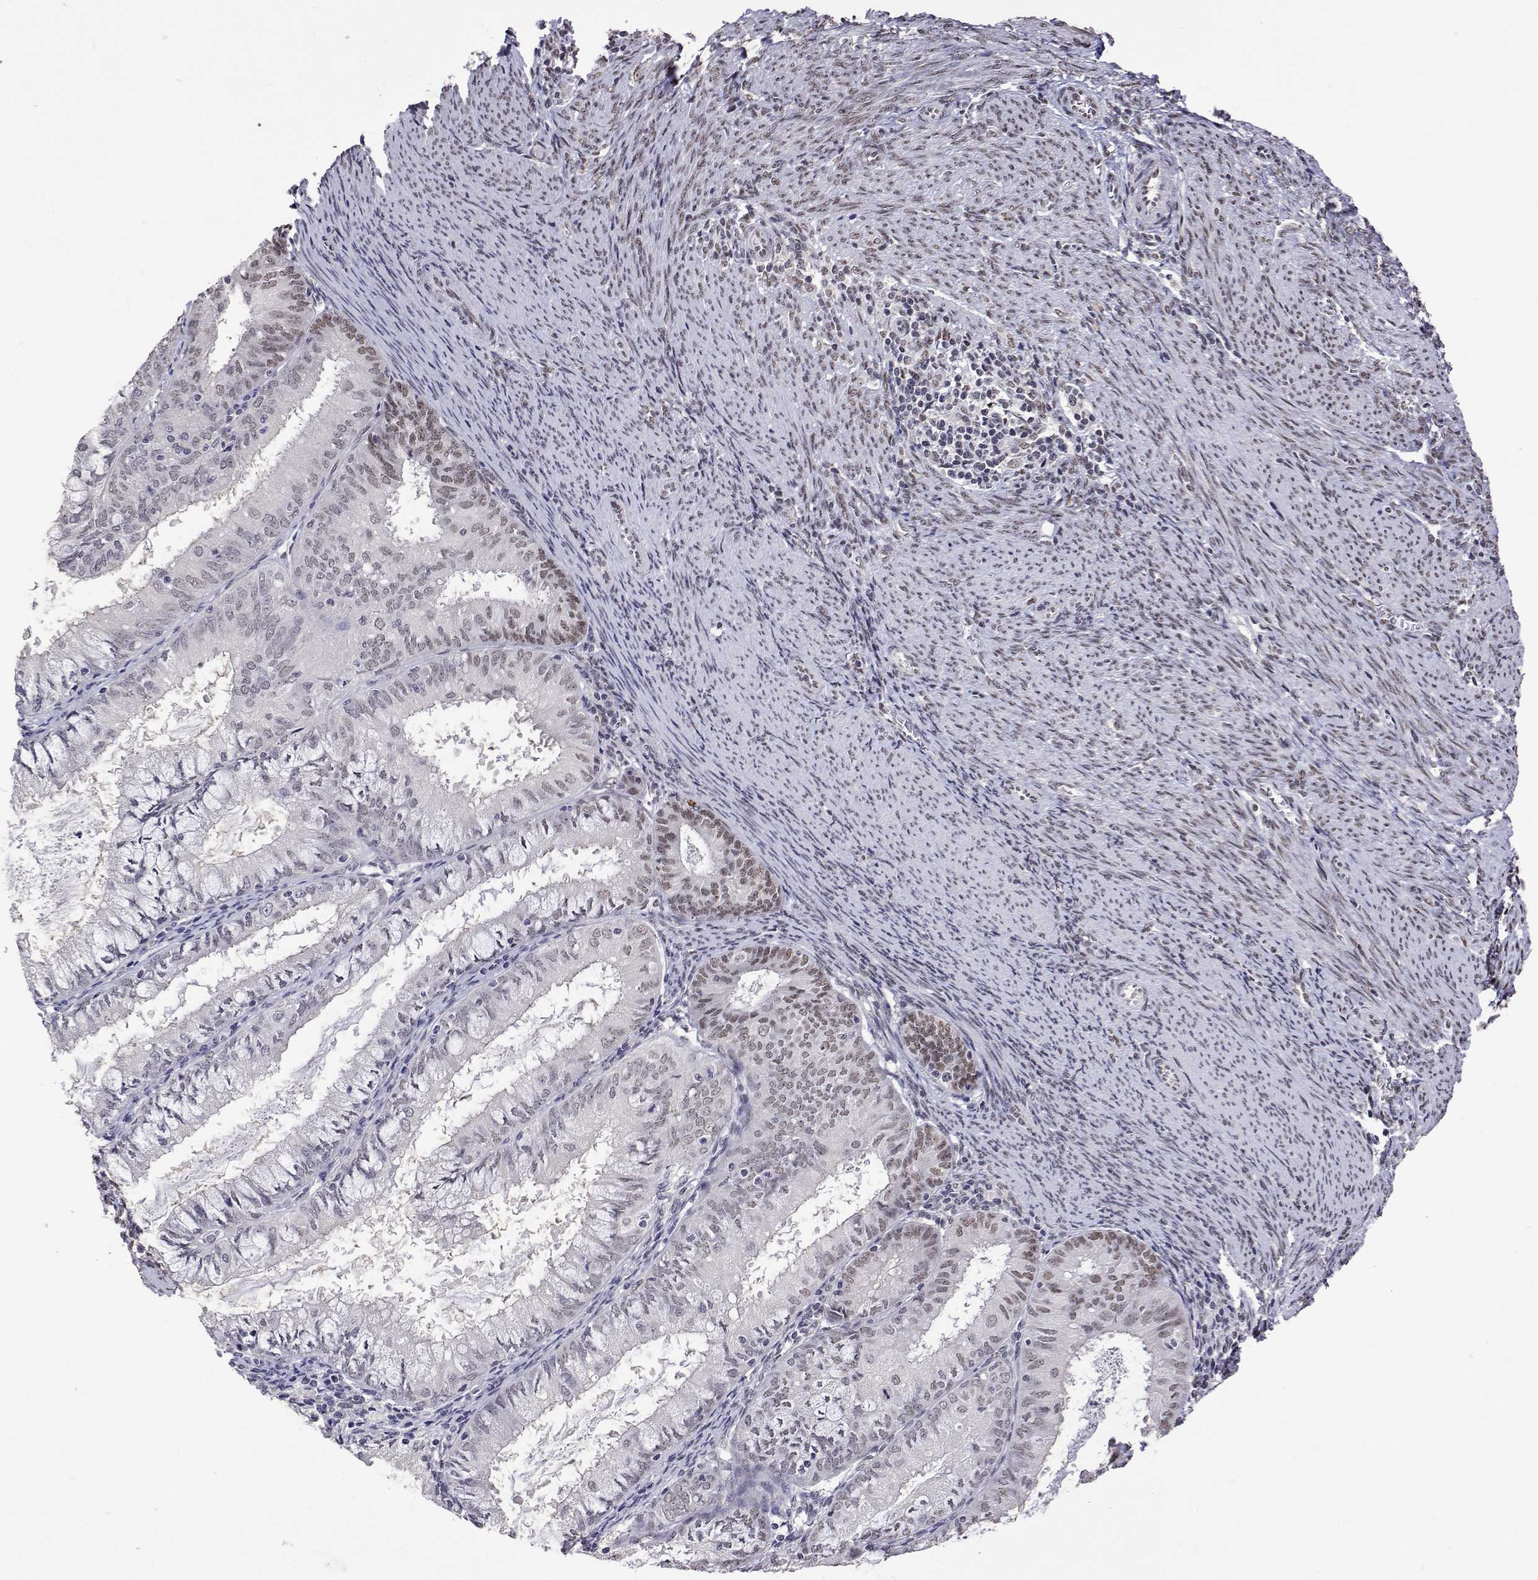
{"staining": {"intensity": "moderate", "quantity": "25%-75%", "location": "nuclear"}, "tissue": "endometrial cancer", "cell_type": "Tumor cells", "image_type": "cancer", "snomed": [{"axis": "morphology", "description": "Adenocarcinoma, NOS"}, {"axis": "topography", "description": "Endometrium"}], "caption": "This micrograph demonstrates endometrial adenocarcinoma stained with immunohistochemistry to label a protein in brown. The nuclear of tumor cells show moderate positivity for the protein. Nuclei are counter-stained blue.", "gene": "HNRNPA0", "patient": {"sex": "female", "age": 57}}